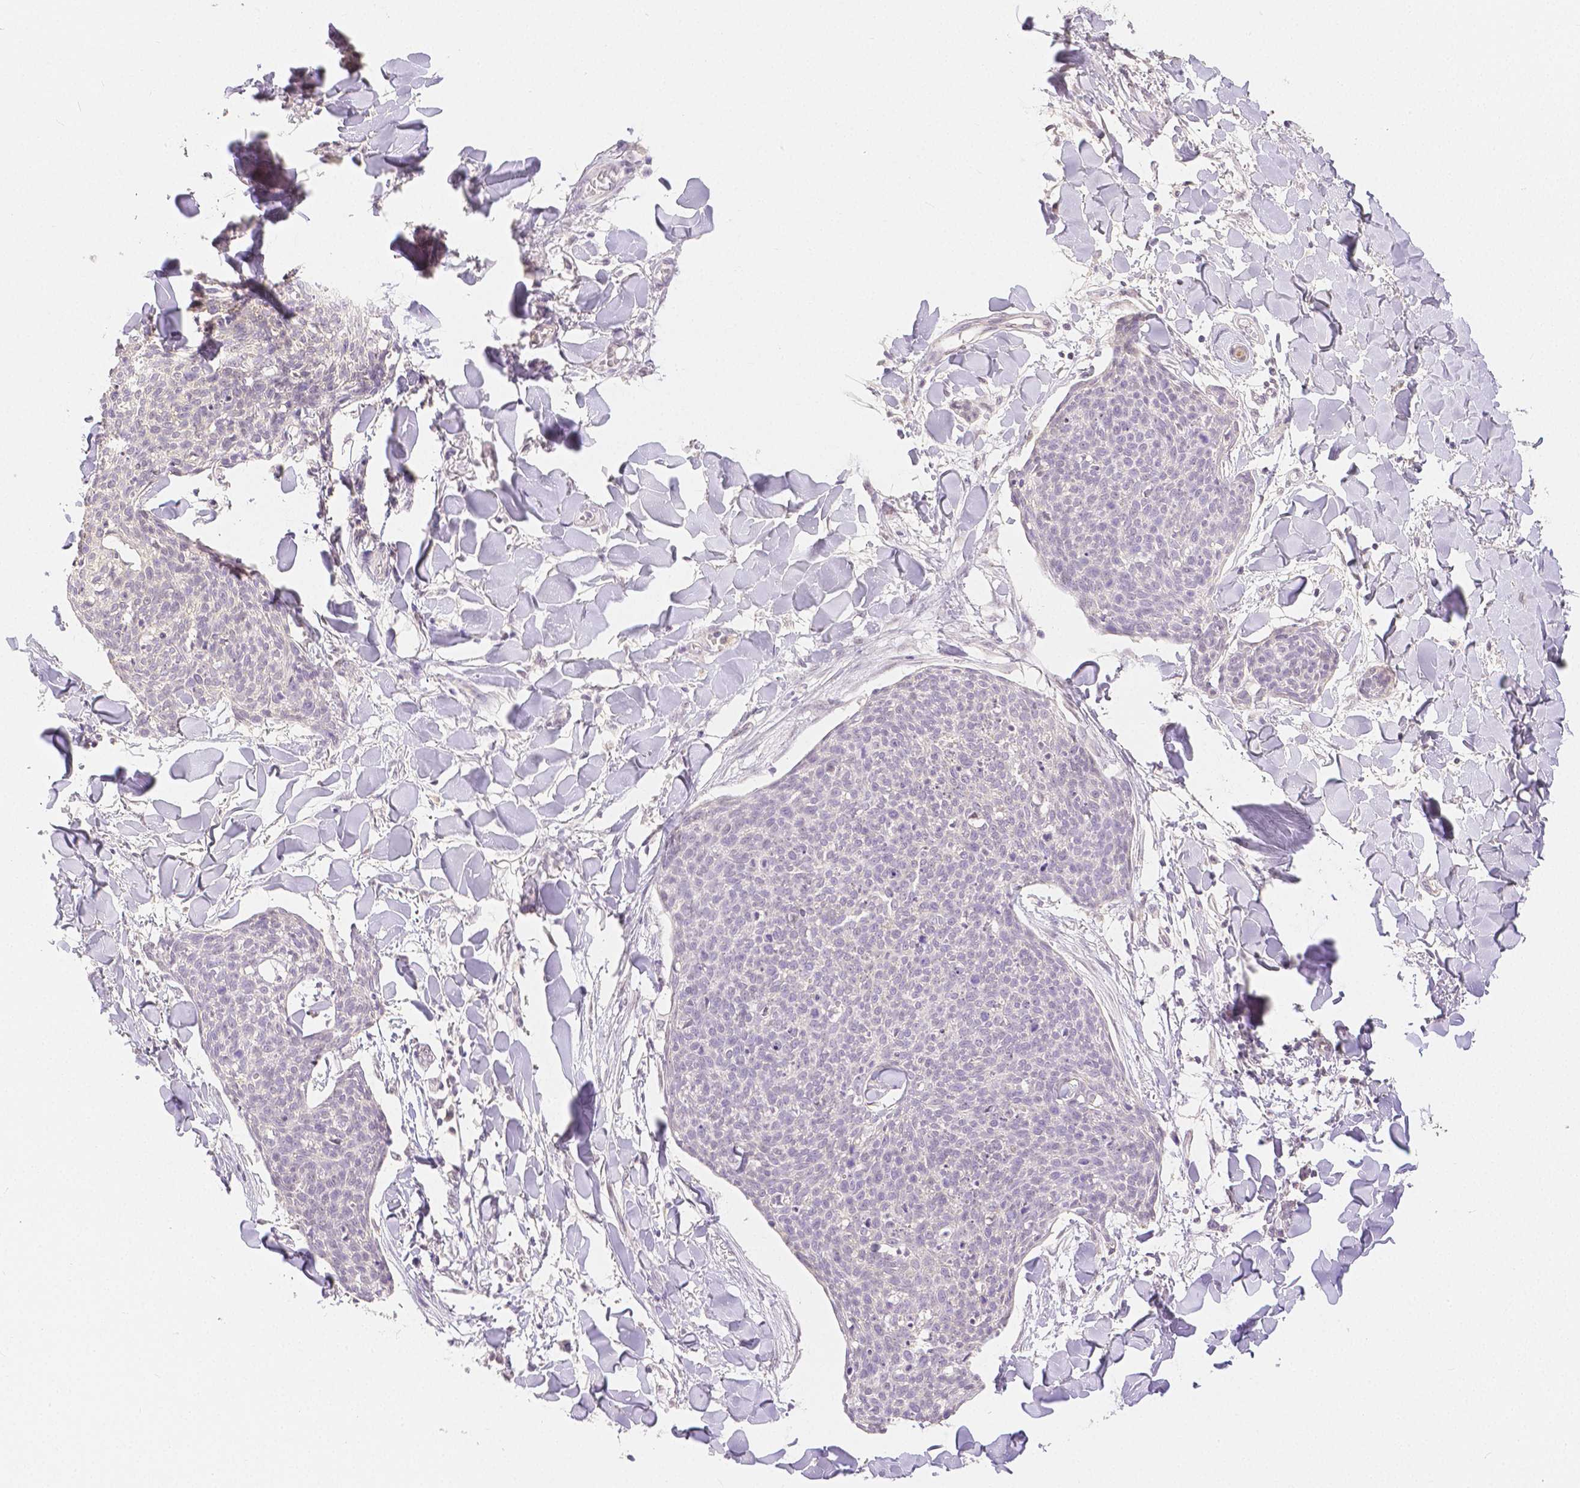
{"staining": {"intensity": "negative", "quantity": "none", "location": "none"}, "tissue": "skin cancer", "cell_type": "Tumor cells", "image_type": "cancer", "snomed": [{"axis": "morphology", "description": "Squamous cell carcinoma, NOS"}, {"axis": "topography", "description": "Skin"}, {"axis": "topography", "description": "Vulva"}], "caption": "Immunohistochemical staining of human skin squamous cell carcinoma reveals no significant positivity in tumor cells.", "gene": "OCLN", "patient": {"sex": "female", "age": 75}}